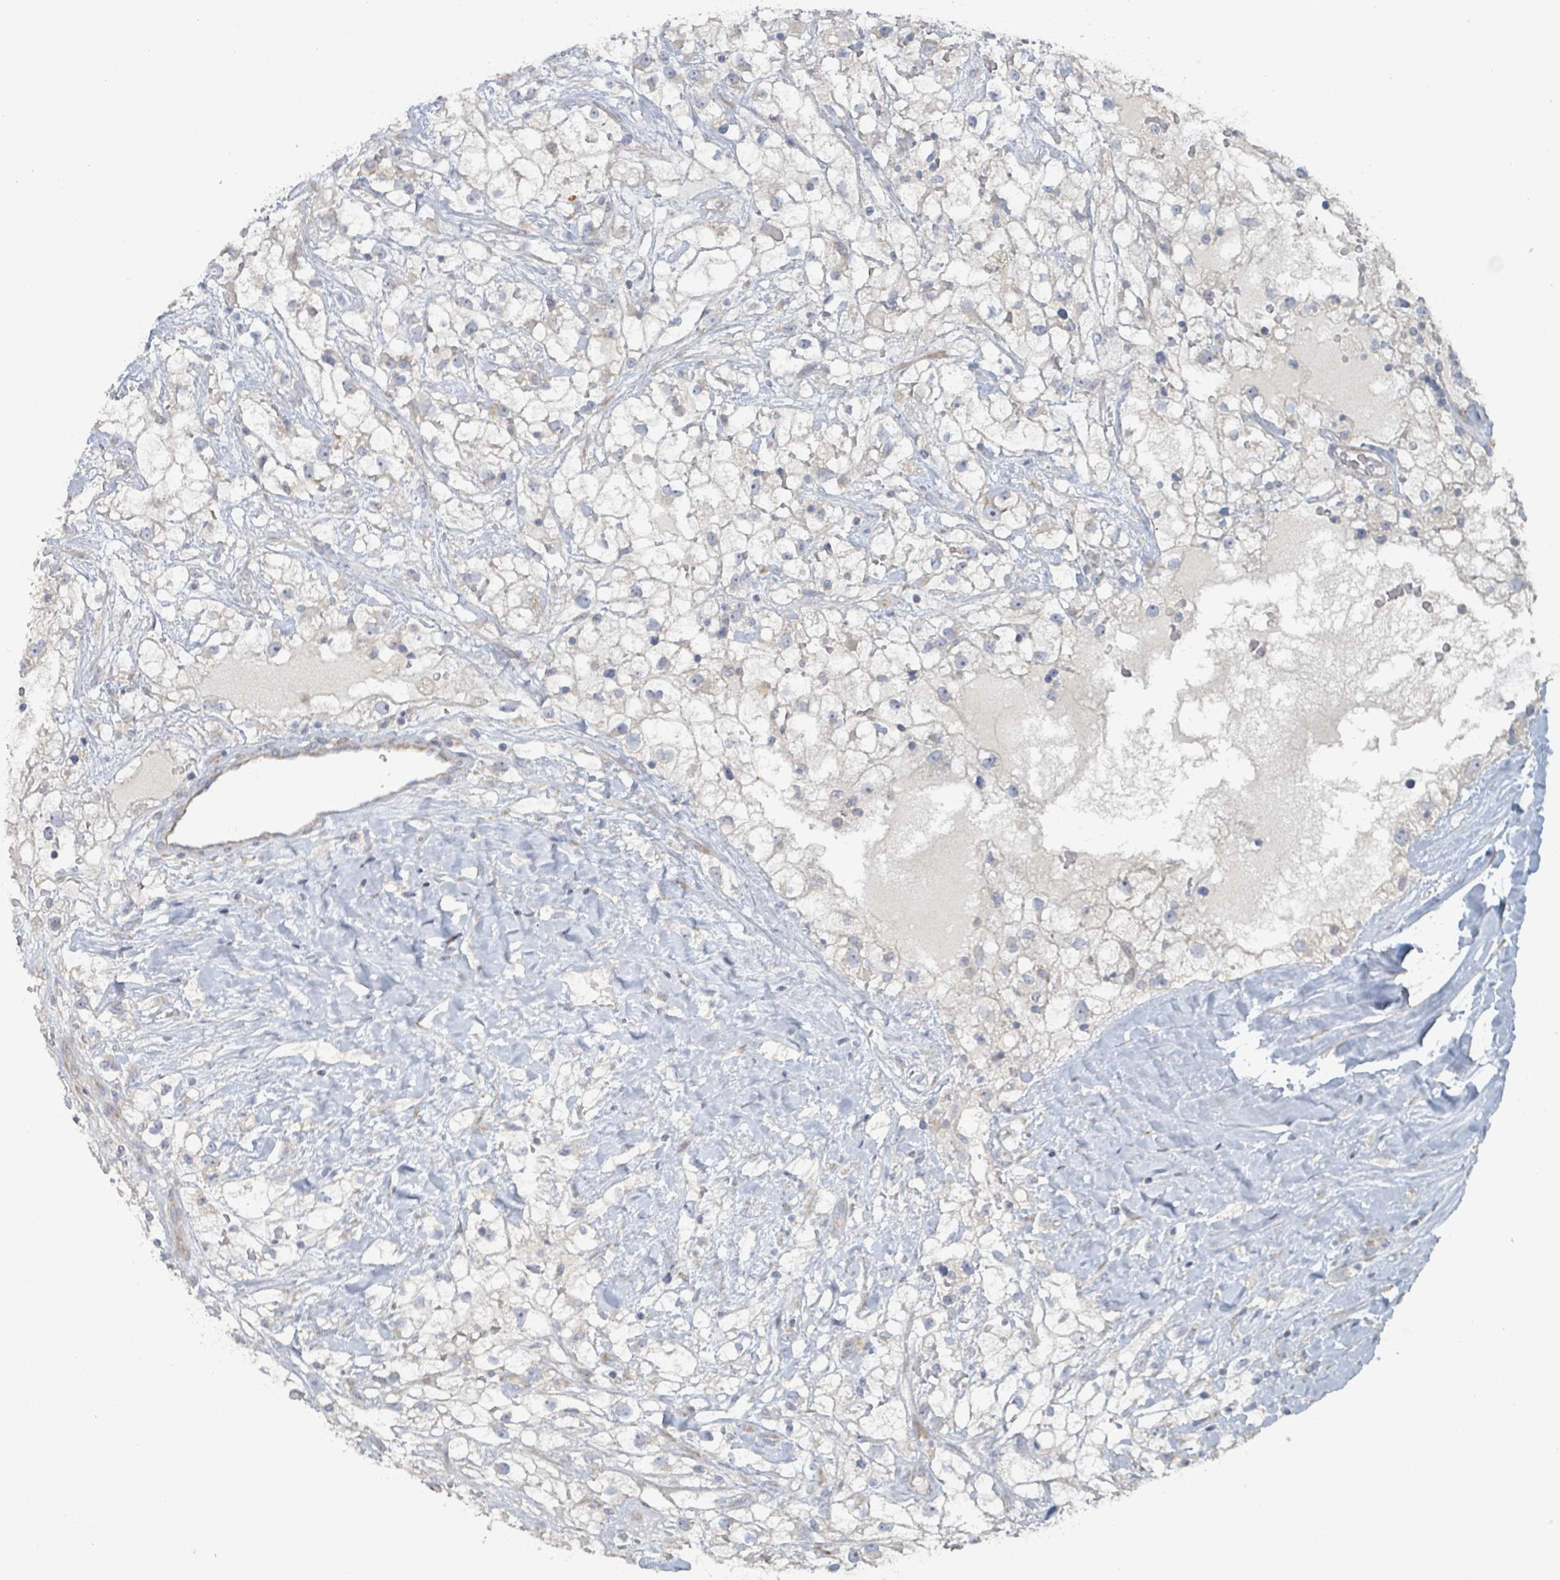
{"staining": {"intensity": "negative", "quantity": "none", "location": "none"}, "tissue": "renal cancer", "cell_type": "Tumor cells", "image_type": "cancer", "snomed": [{"axis": "morphology", "description": "Adenocarcinoma, NOS"}, {"axis": "topography", "description": "Kidney"}], "caption": "Human renal cancer stained for a protein using IHC displays no expression in tumor cells.", "gene": "RPL32", "patient": {"sex": "male", "age": 59}}